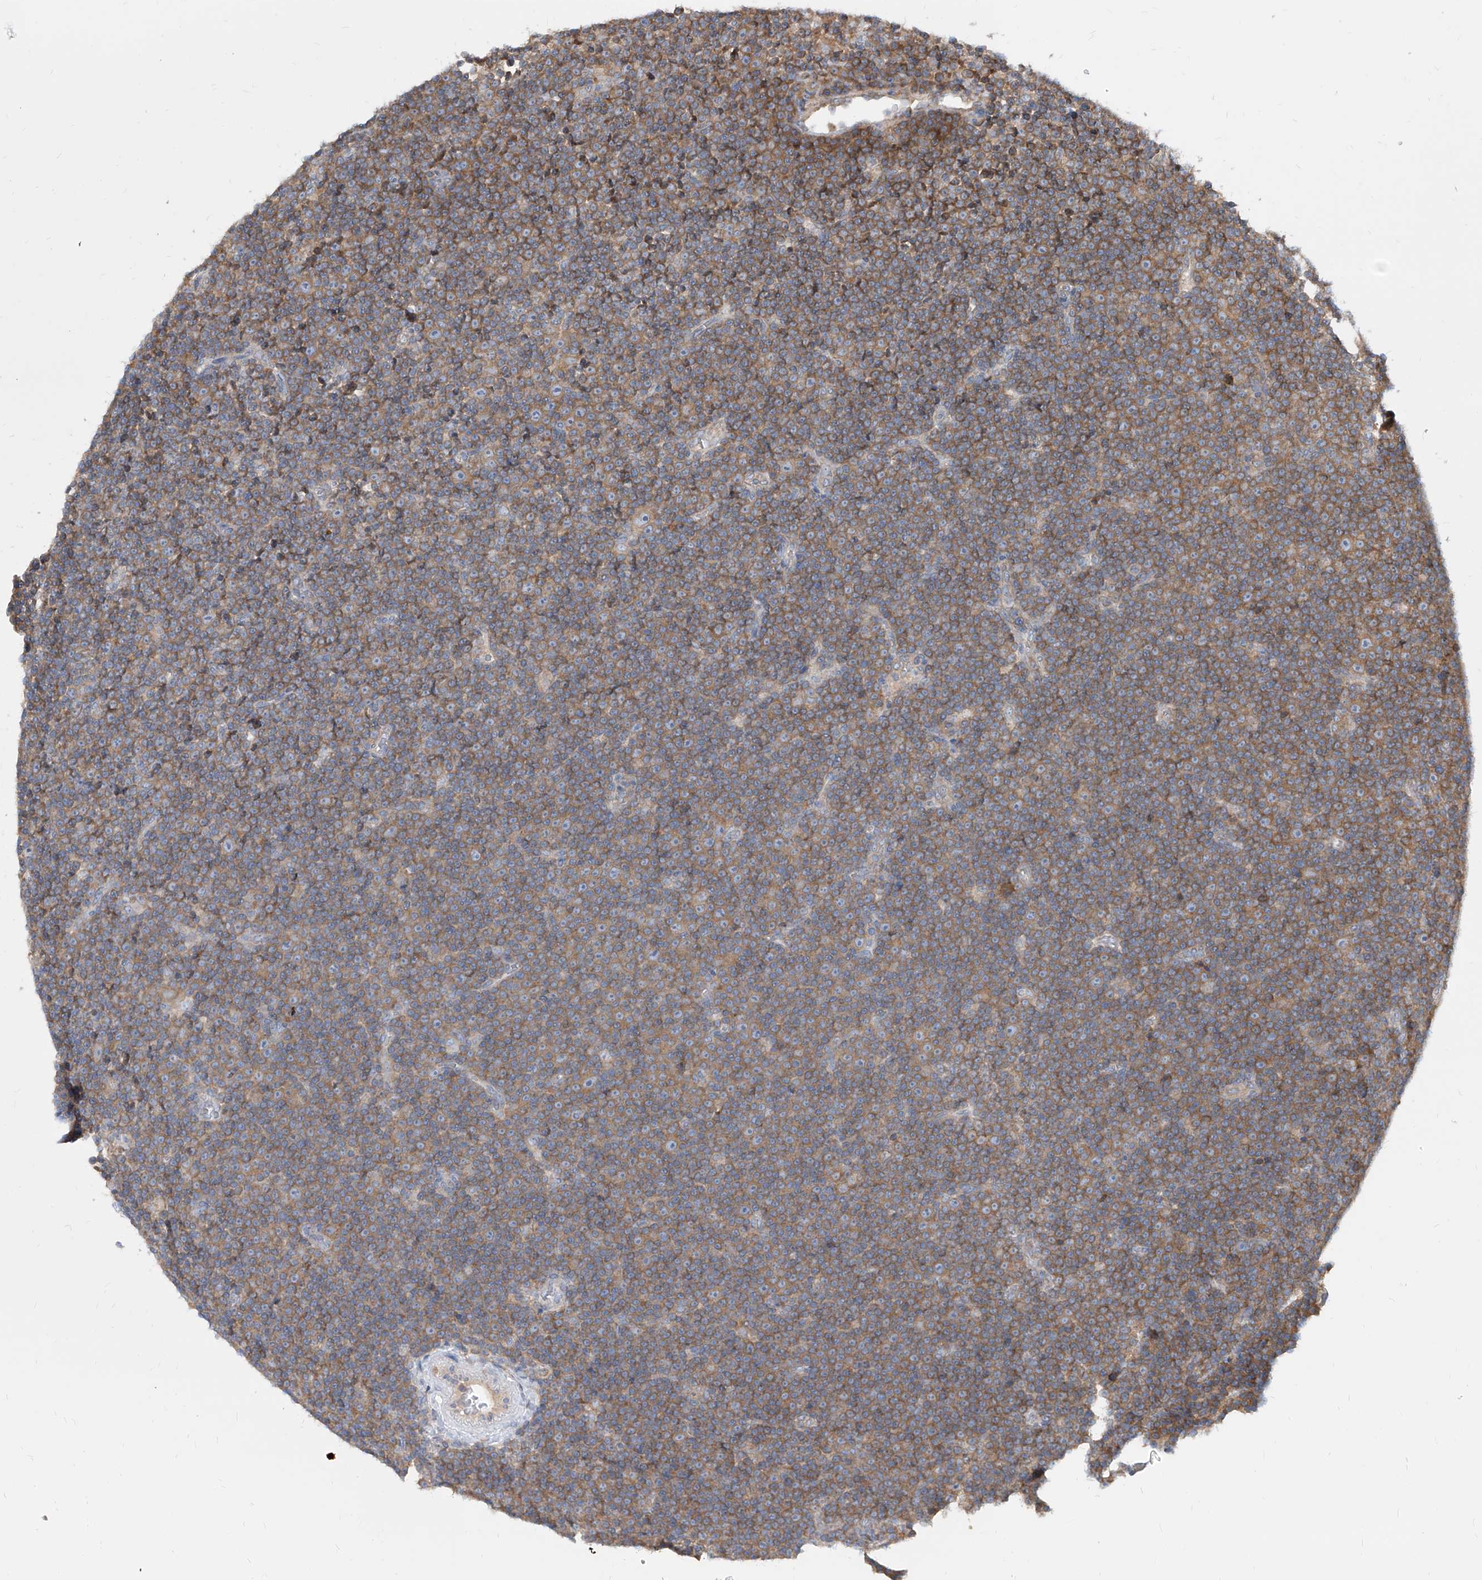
{"staining": {"intensity": "moderate", "quantity": ">75%", "location": "cytoplasmic/membranous"}, "tissue": "lymphoma", "cell_type": "Tumor cells", "image_type": "cancer", "snomed": [{"axis": "morphology", "description": "Malignant lymphoma, non-Hodgkin's type, Low grade"}, {"axis": "topography", "description": "Lymph node"}], "caption": "Human low-grade malignant lymphoma, non-Hodgkin's type stained with a protein marker displays moderate staining in tumor cells.", "gene": "FAM83B", "patient": {"sex": "female", "age": 67}}